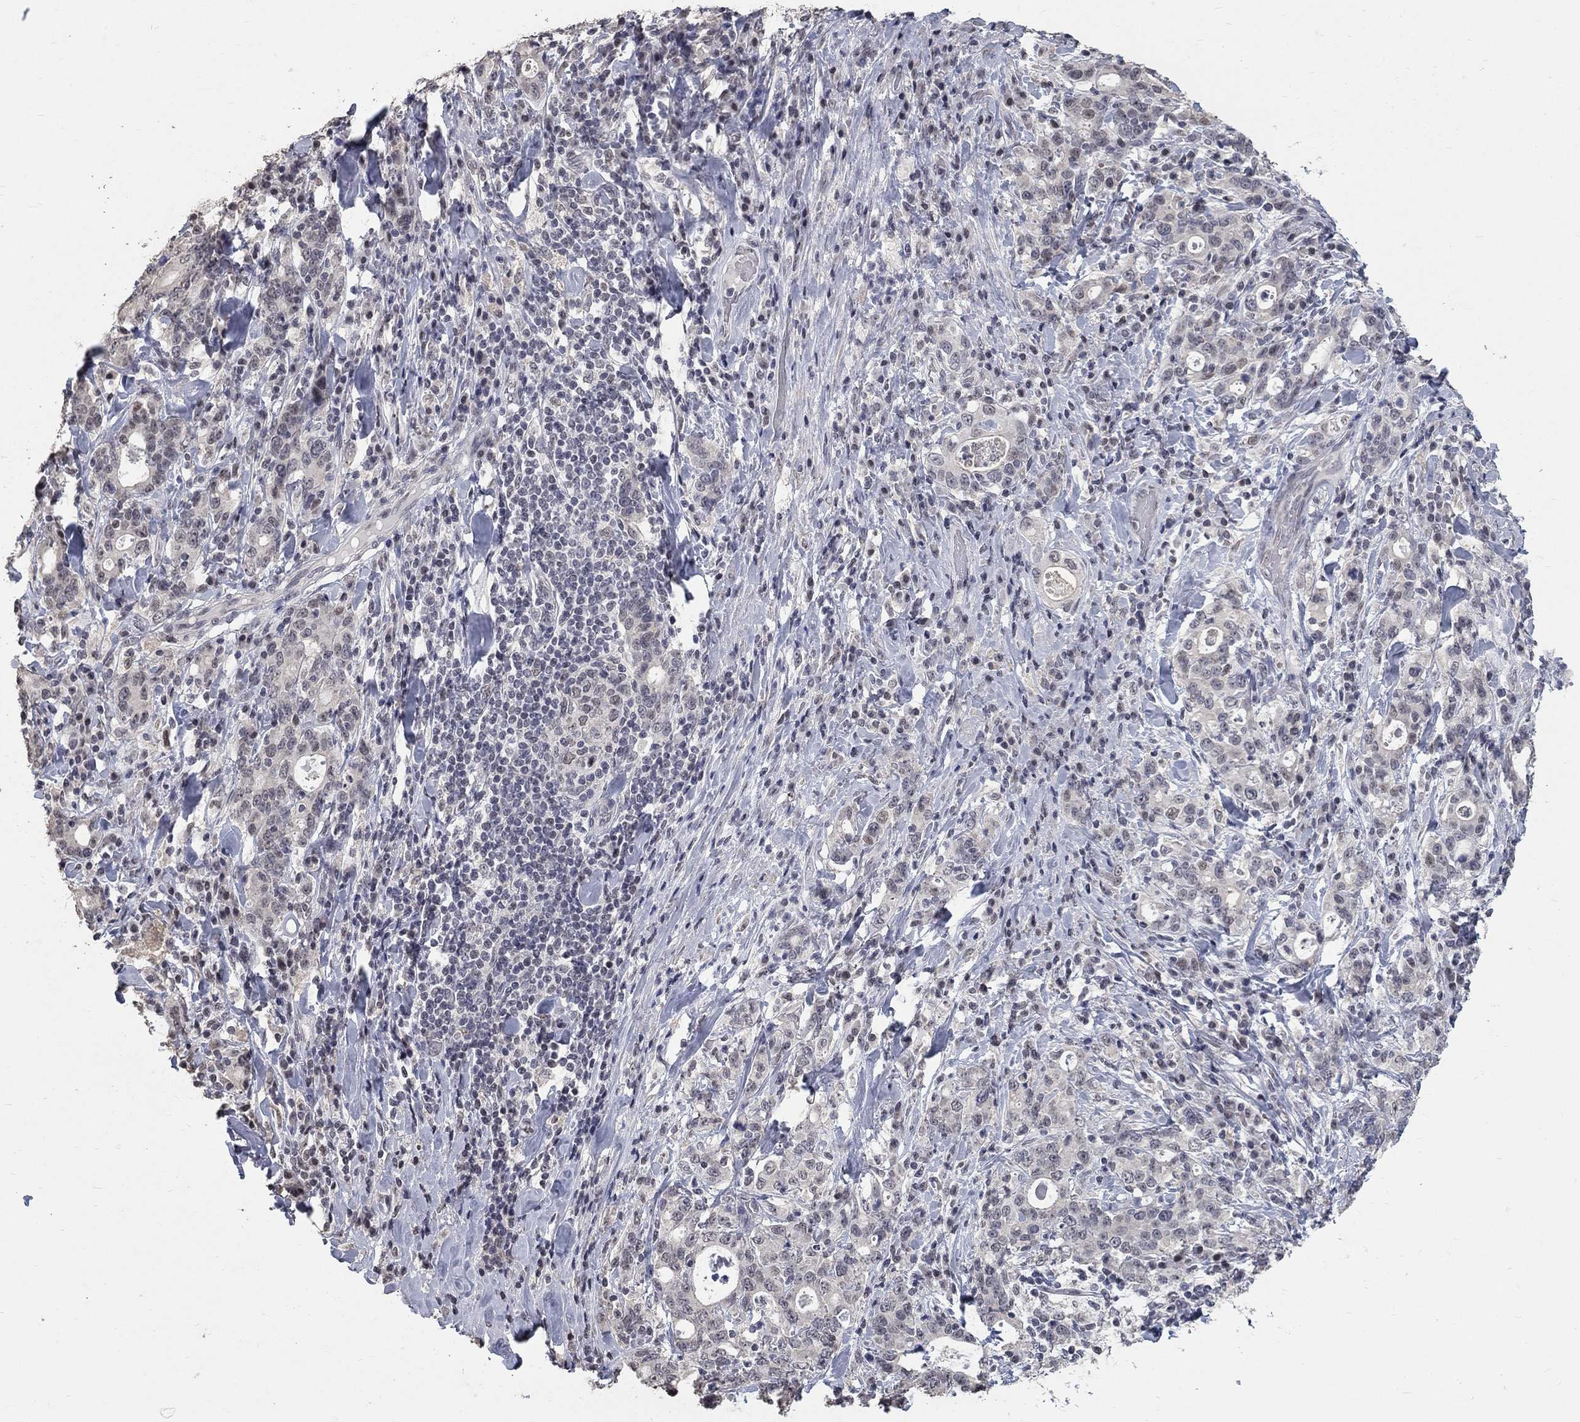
{"staining": {"intensity": "negative", "quantity": "none", "location": "none"}, "tissue": "stomach cancer", "cell_type": "Tumor cells", "image_type": "cancer", "snomed": [{"axis": "morphology", "description": "Adenocarcinoma, NOS"}, {"axis": "topography", "description": "Stomach"}], "caption": "High magnification brightfield microscopy of stomach cancer stained with DAB (3,3'-diaminobenzidine) (brown) and counterstained with hematoxylin (blue): tumor cells show no significant staining. The staining was performed using DAB (3,3'-diaminobenzidine) to visualize the protein expression in brown, while the nuclei were stained in blue with hematoxylin (Magnification: 20x).", "gene": "SPATA33", "patient": {"sex": "male", "age": 79}}